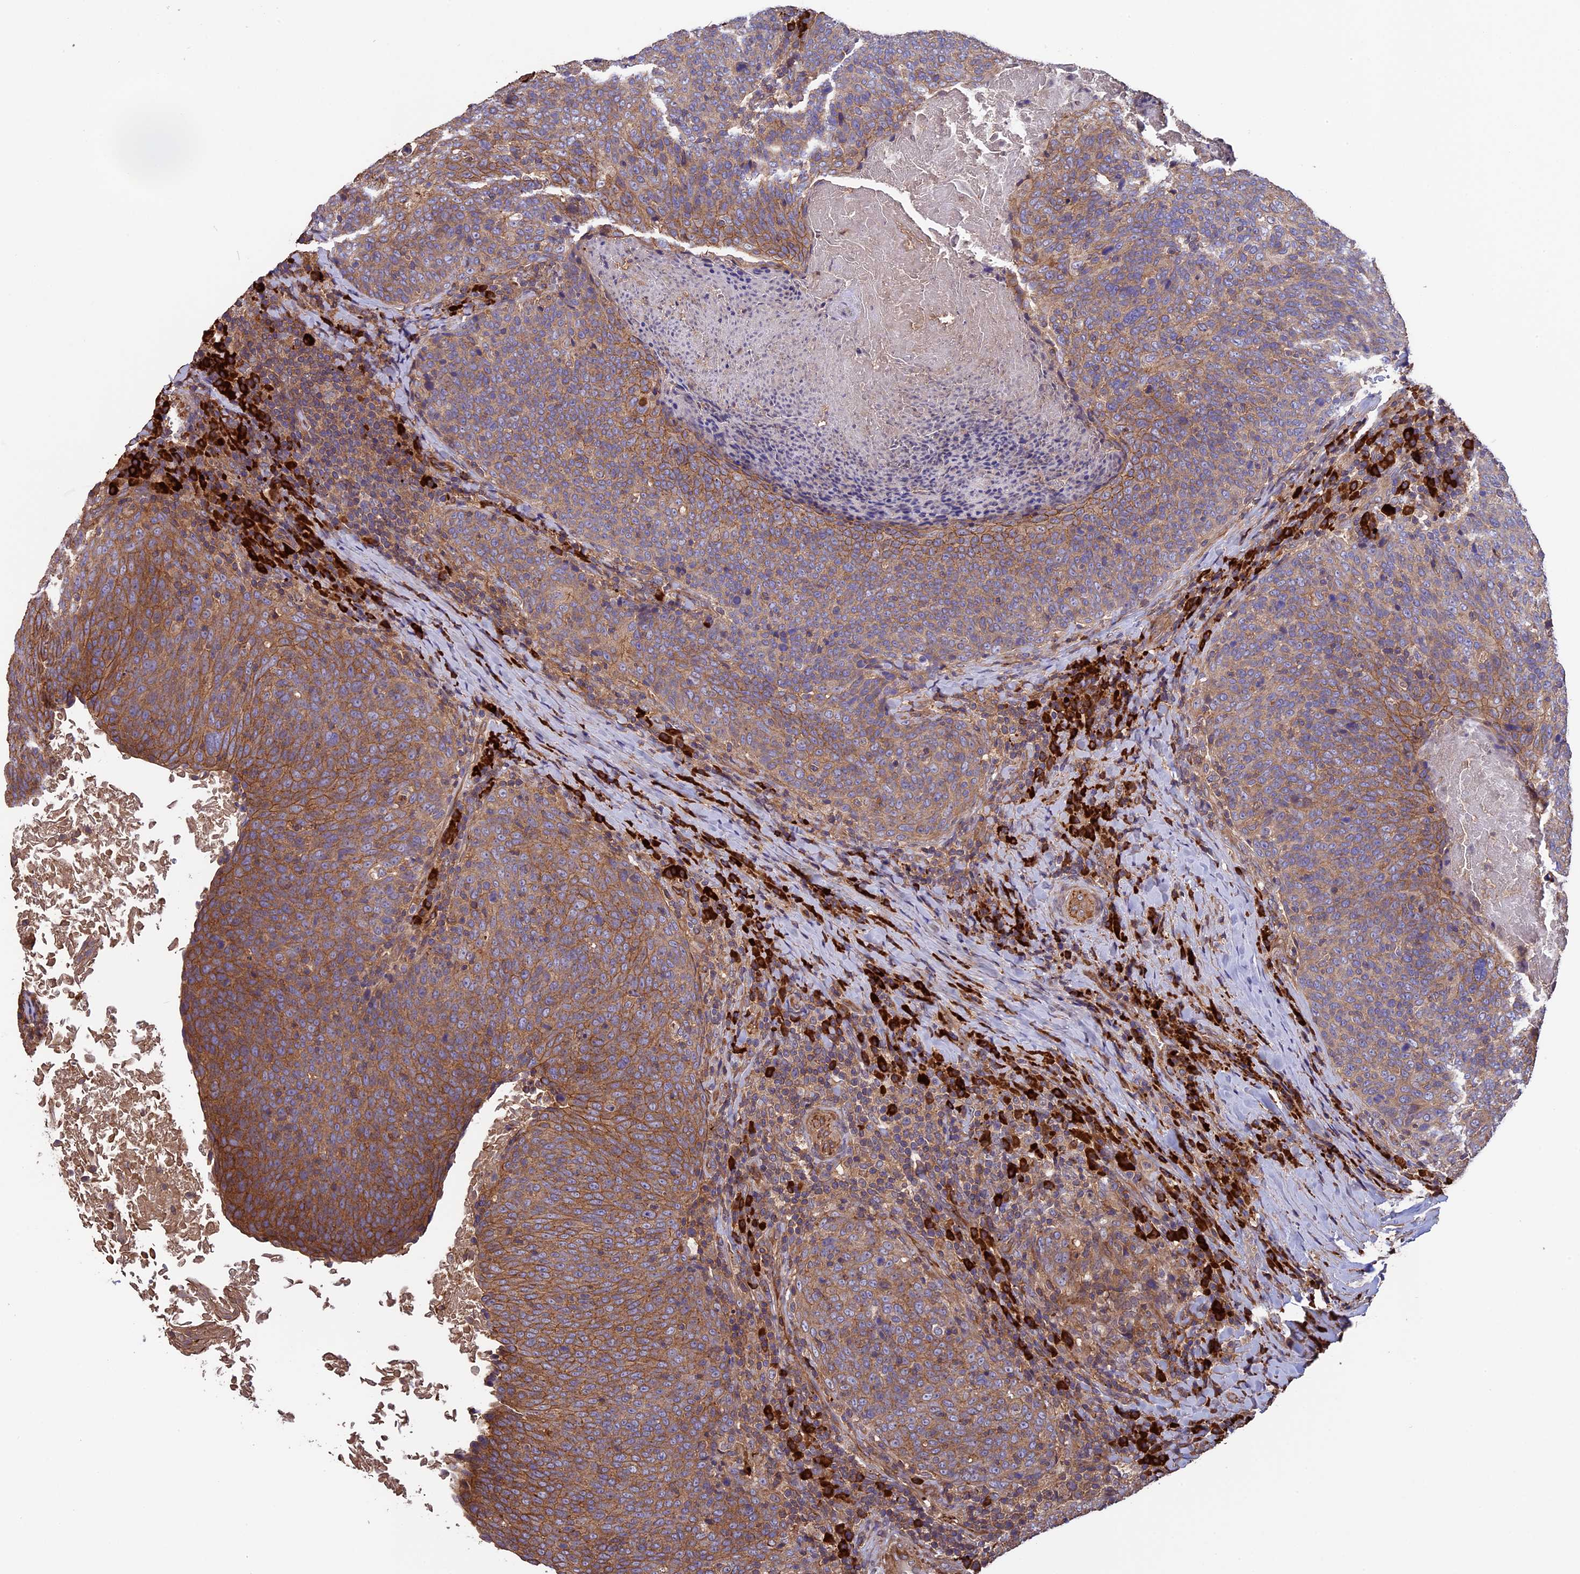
{"staining": {"intensity": "moderate", "quantity": ">75%", "location": "cytoplasmic/membranous"}, "tissue": "head and neck cancer", "cell_type": "Tumor cells", "image_type": "cancer", "snomed": [{"axis": "morphology", "description": "Squamous cell carcinoma, NOS"}, {"axis": "morphology", "description": "Squamous cell carcinoma, metastatic, NOS"}, {"axis": "topography", "description": "Lymph node"}, {"axis": "topography", "description": "Head-Neck"}], "caption": "The immunohistochemical stain labels moderate cytoplasmic/membranous expression in tumor cells of head and neck squamous cell carcinoma tissue.", "gene": "GAS8", "patient": {"sex": "male", "age": 62}}